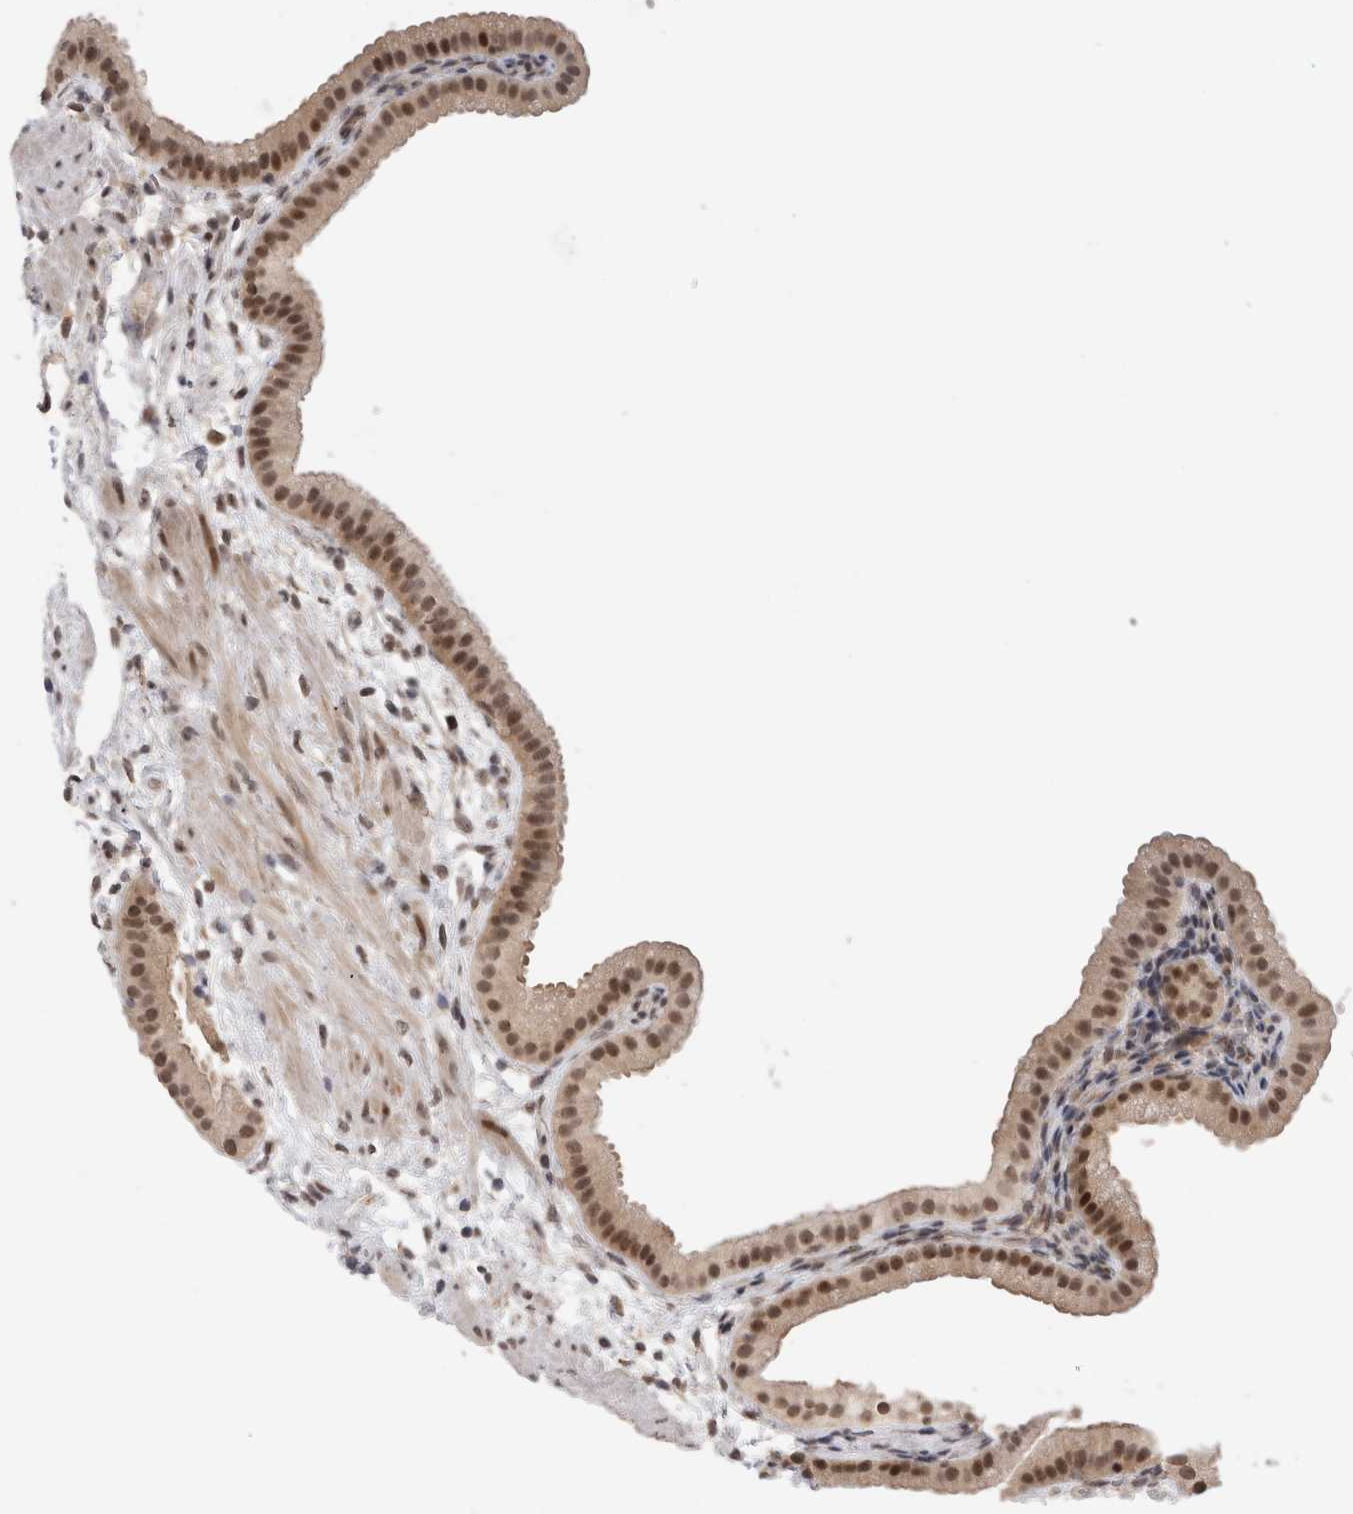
{"staining": {"intensity": "moderate", "quantity": ">75%", "location": "nuclear"}, "tissue": "gallbladder", "cell_type": "Glandular cells", "image_type": "normal", "snomed": [{"axis": "morphology", "description": "Normal tissue, NOS"}, {"axis": "topography", "description": "Gallbladder"}], "caption": "Glandular cells display medium levels of moderate nuclear staining in approximately >75% of cells in unremarkable human gallbladder.", "gene": "ZNF521", "patient": {"sex": "female", "age": 64}}